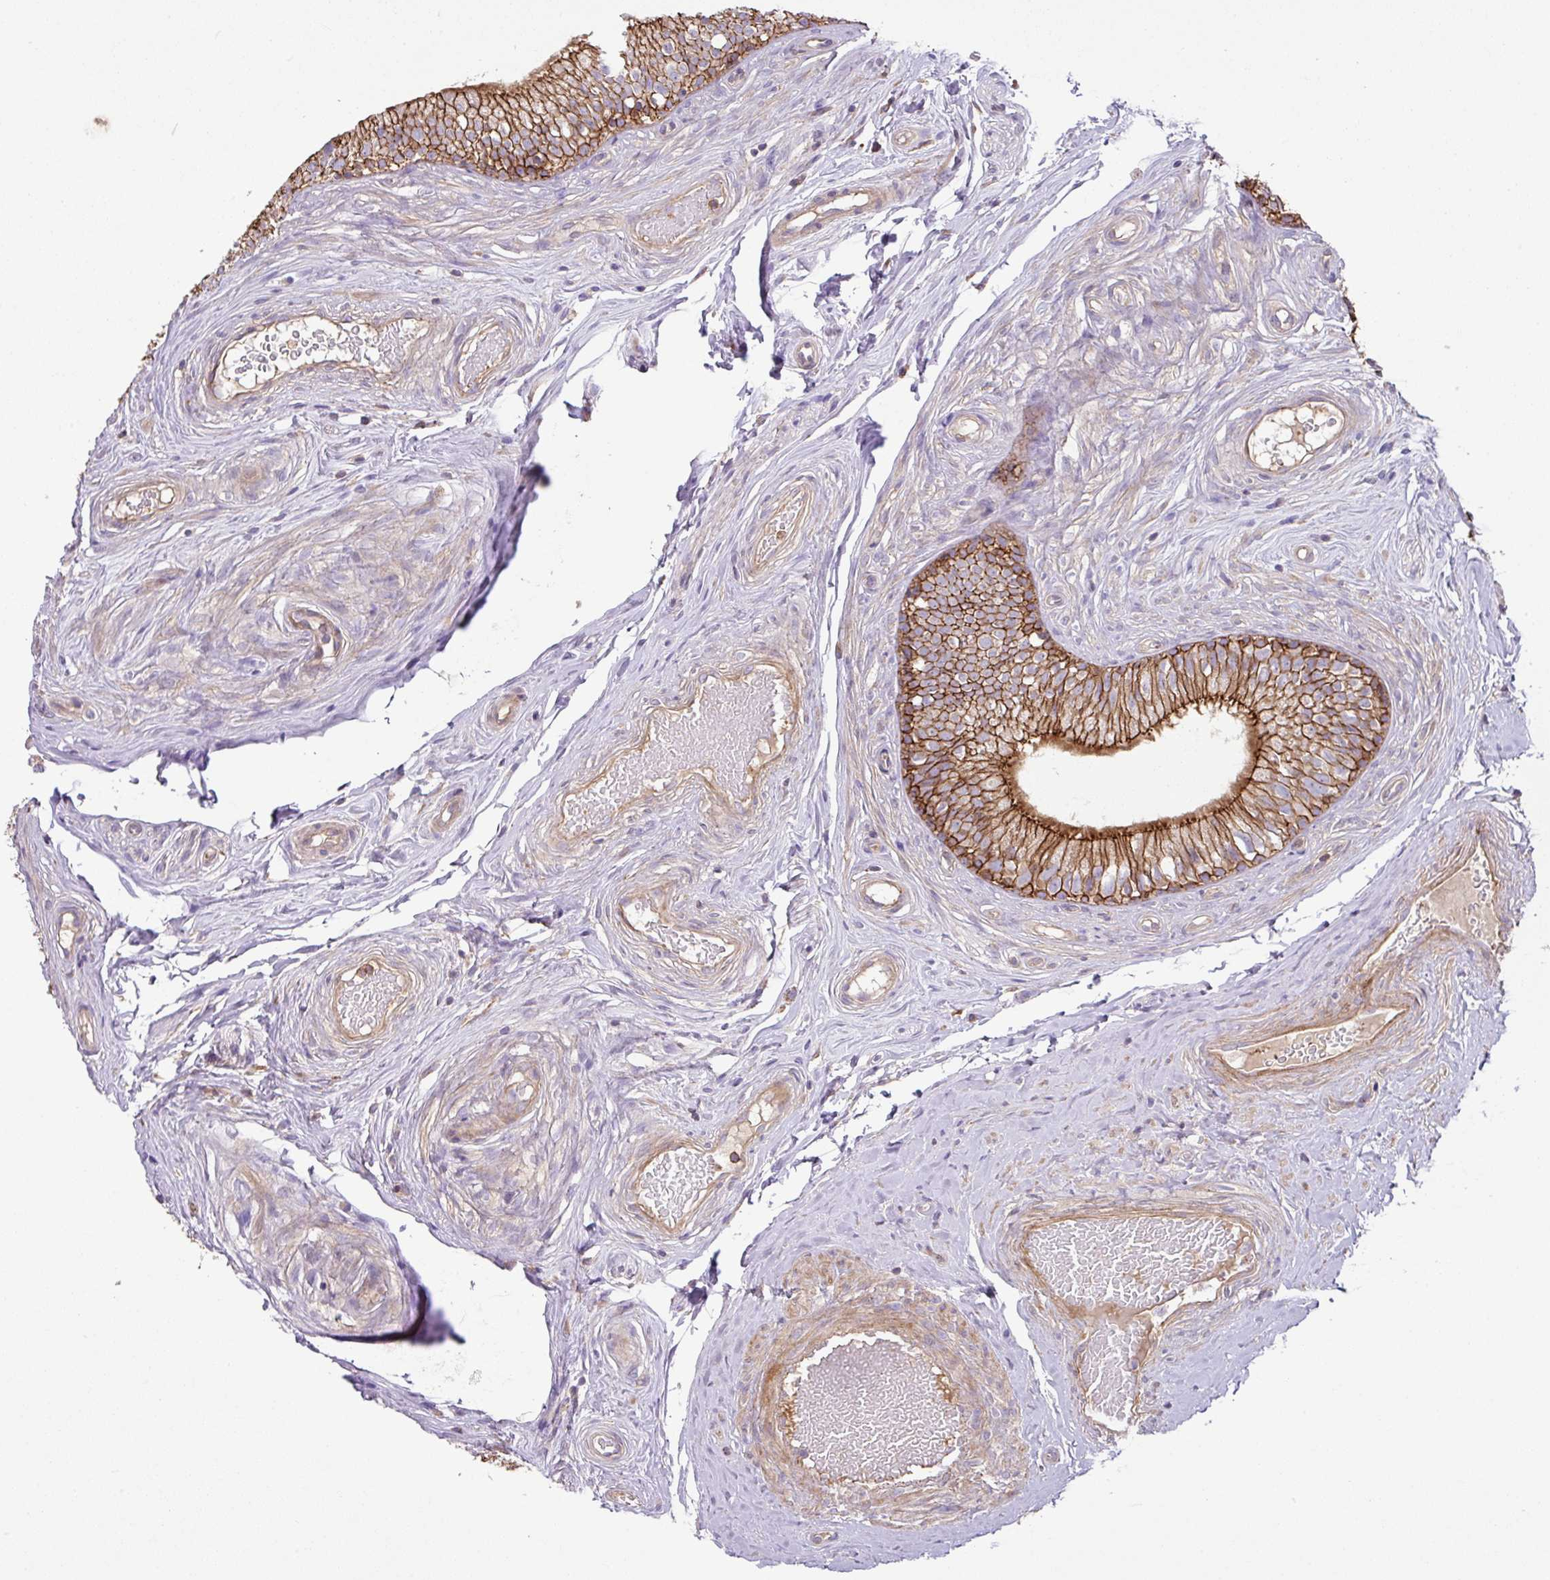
{"staining": {"intensity": "strong", "quantity": ">75%", "location": "cytoplasmic/membranous"}, "tissue": "epididymis", "cell_type": "Glandular cells", "image_type": "normal", "snomed": [{"axis": "morphology", "description": "Normal tissue, NOS"}, {"axis": "morphology", "description": "Seminoma, NOS"}, {"axis": "topography", "description": "Testis"}, {"axis": "topography", "description": "Epididymis"}], "caption": "This micrograph demonstrates unremarkable epididymis stained with immunohistochemistry (IHC) to label a protein in brown. The cytoplasmic/membranous of glandular cells show strong positivity for the protein. Nuclei are counter-stained blue.", "gene": "RIC1", "patient": {"sex": "male", "age": 45}}